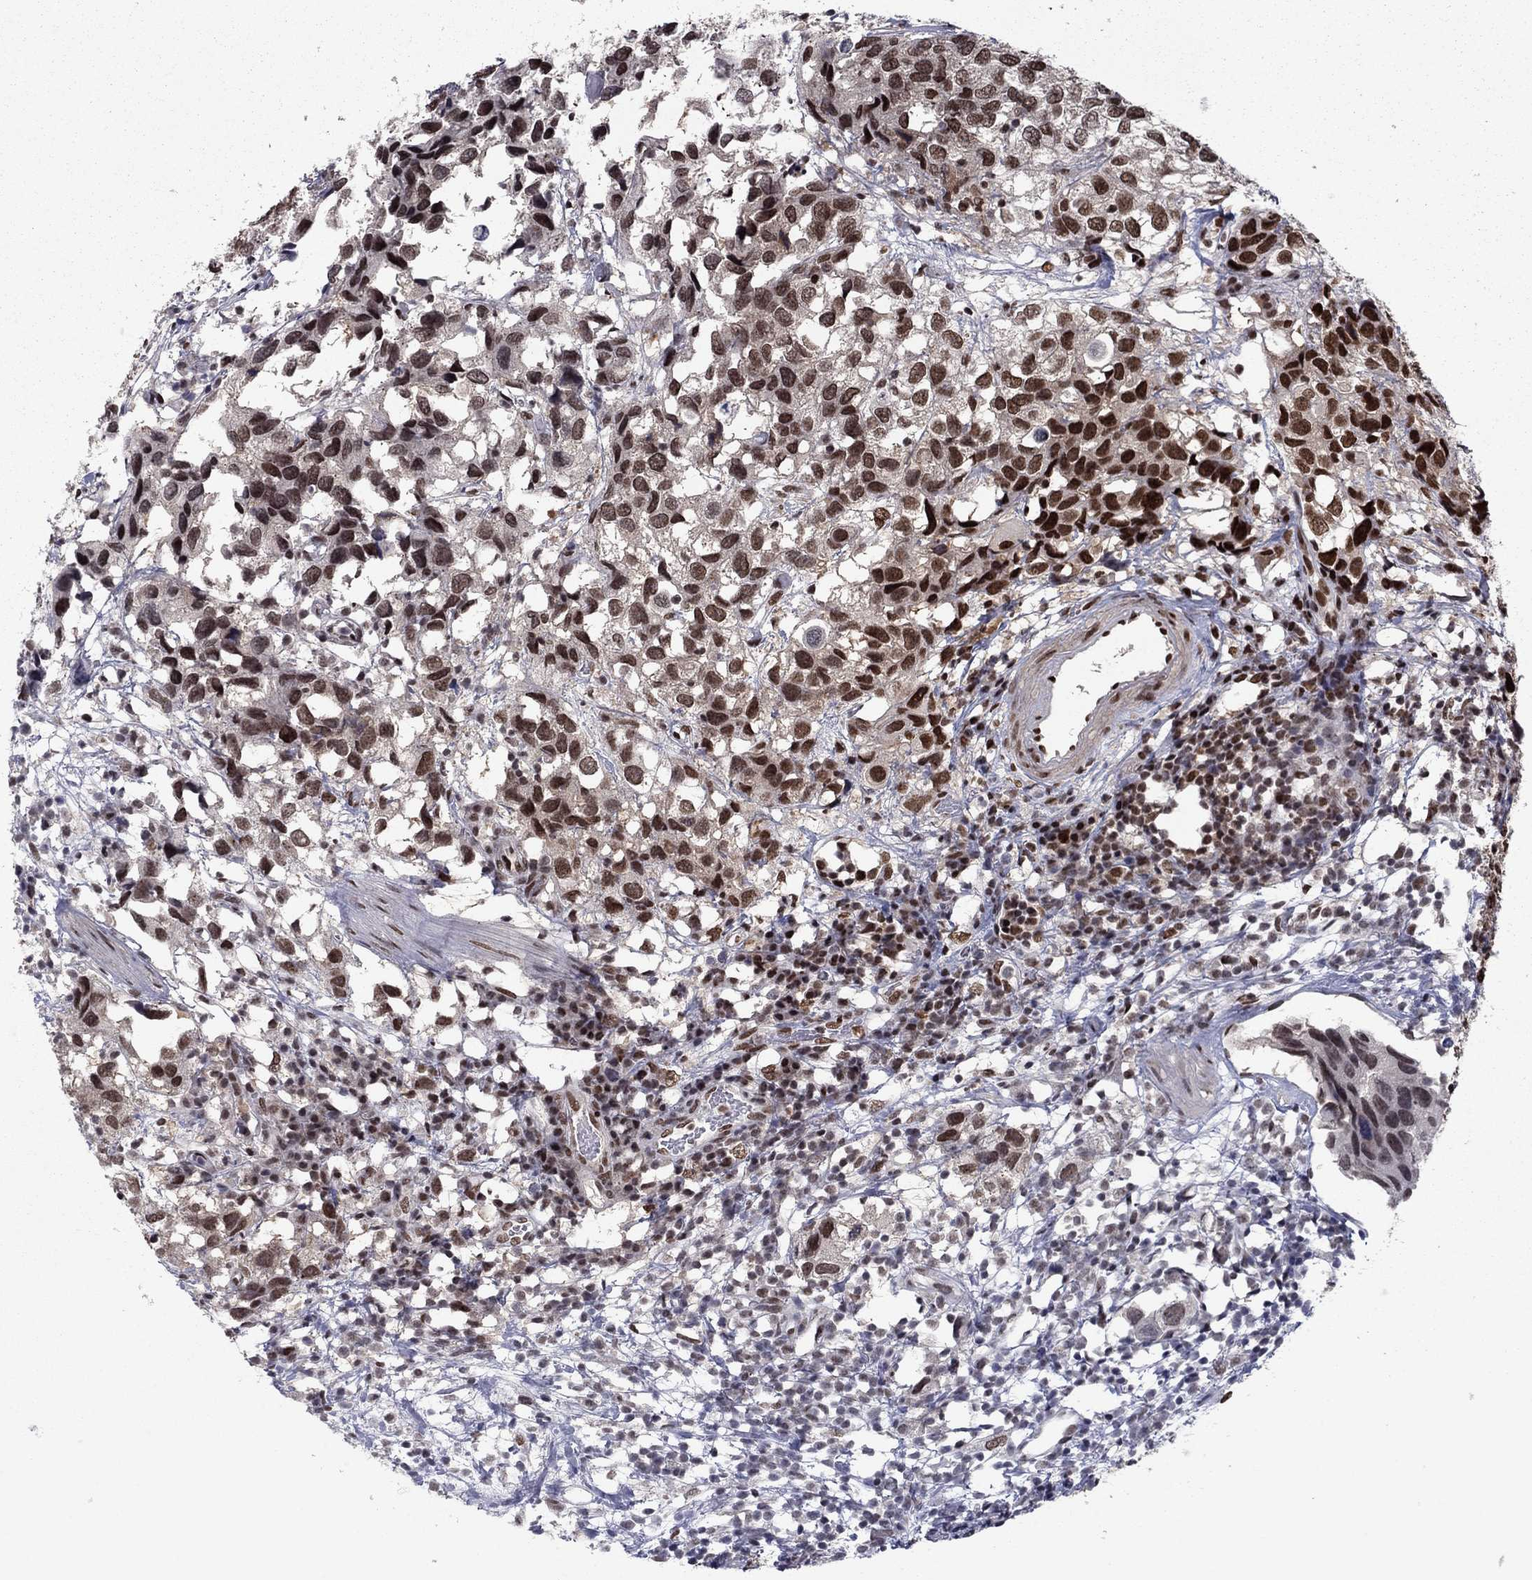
{"staining": {"intensity": "strong", "quantity": ">75%", "location": "nuclear"}, "tissue": "urothelial cancer", "cell_type": "Tumor cells", "image_type": "cancer", "snomed": [{"axis": "morphology", "description": "Urothelial carcinoma, High grade"}, {"axis": "topography", "description": "Urinary bladder"}], "caption": "Immunohistochemistry (IHC) (DAB) staining of human high-grade urothelial carcinoma exhibits strong nuclear protein positivity in about >75% of tumor cells.", "gene": "USP54", "patient": {"sex": "male", "age": 79}}